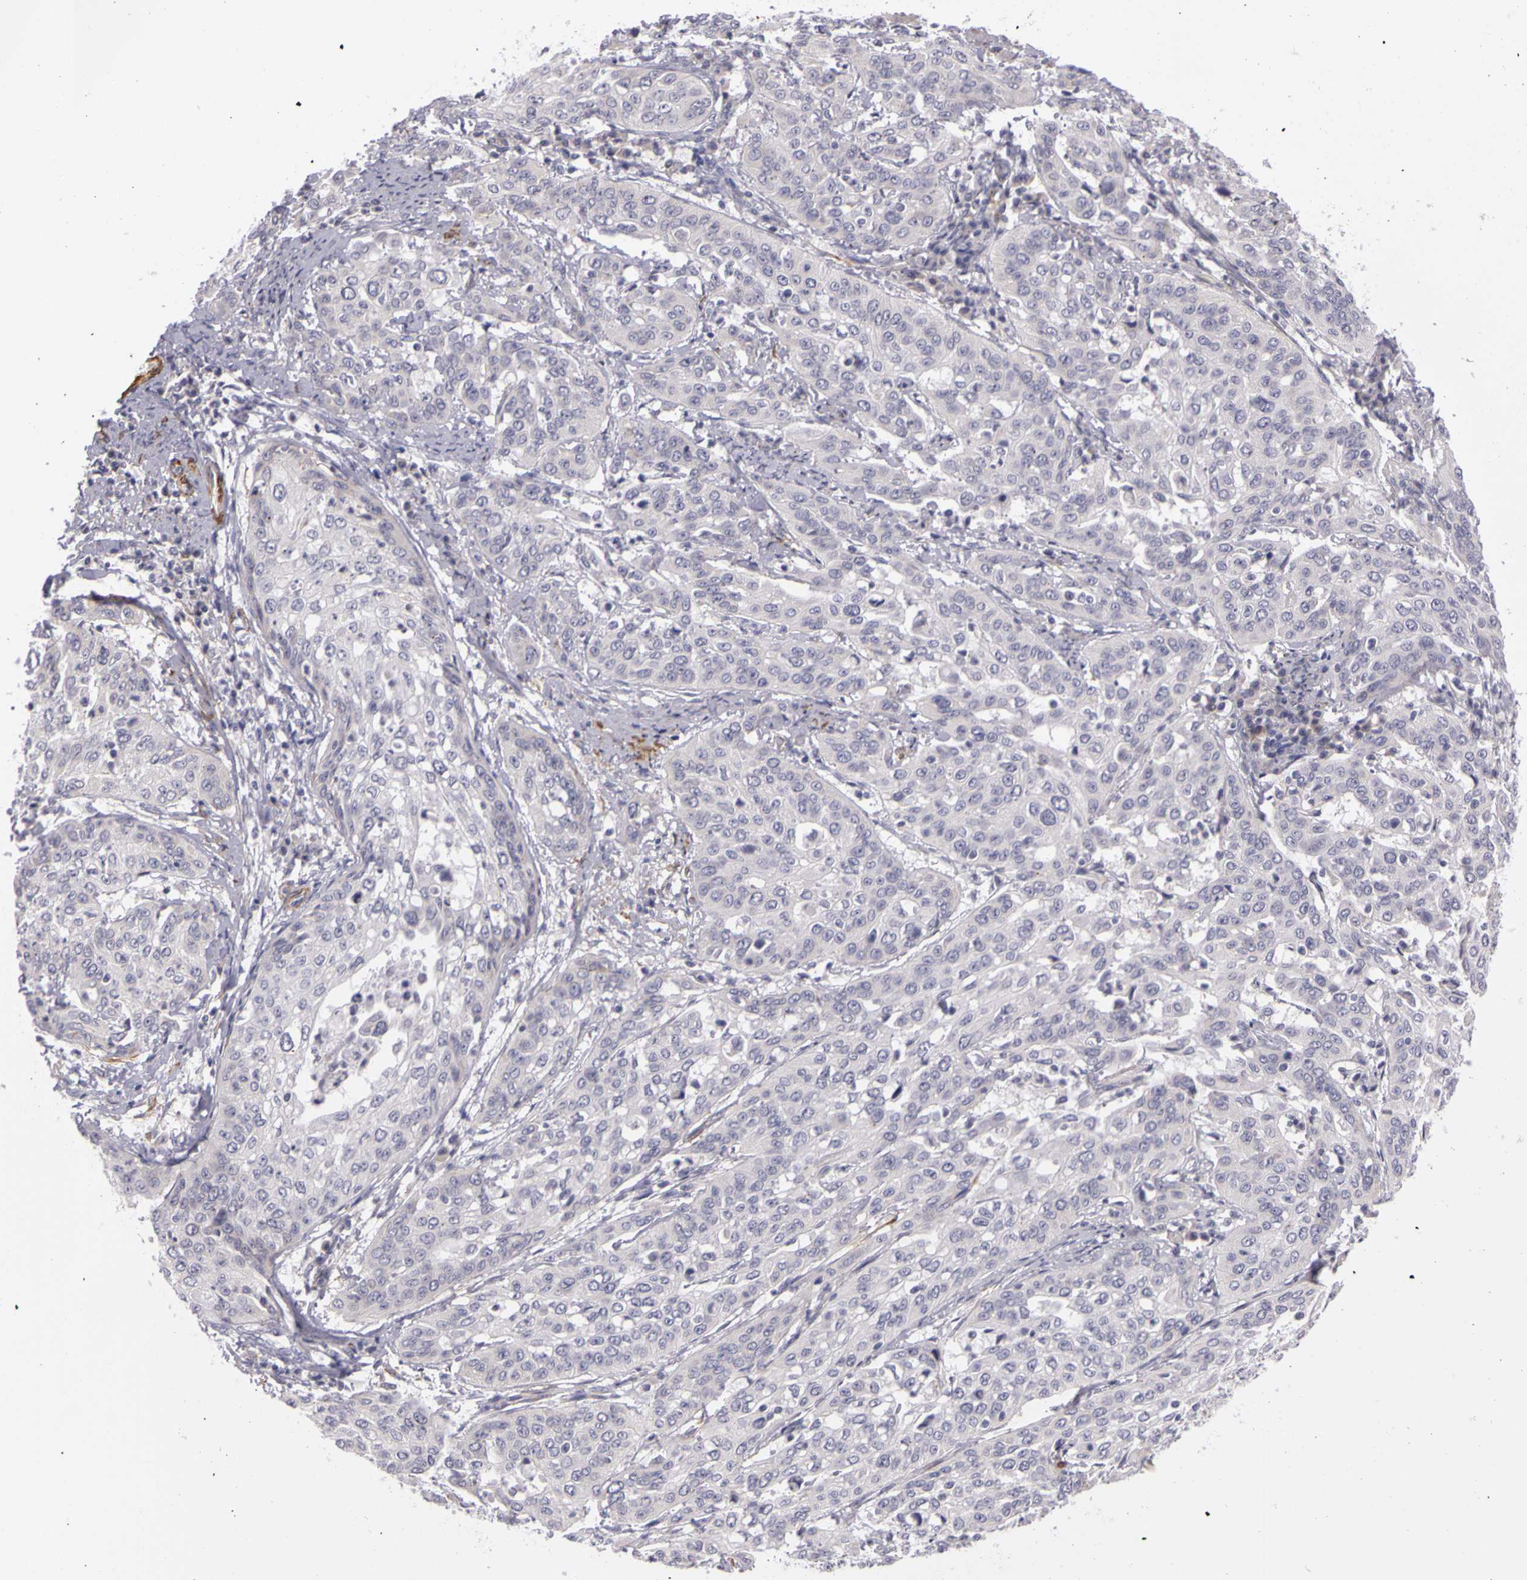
{"staining": {"intensity": "negative", "quantity": "none", "location": "none"}, "tissue": "cervical cancer", "cell_type": "Tumor cells", "image_type": "cancer", "snomed": [{"axis": "morphology", "description": "Squamous cell carcinoma, NOS"}, {"axis": "topography", "description": "Cervix"}], "caption": "The photomicrograph exhibits no significant expression in tumor cells of squamous cell carcinoma (cervical). (Immunohistochemistry (ihc), brightfield microscopy, high magnification).", "gene": "CNTN2", "patient": {"sex": "female", "age": 41}}